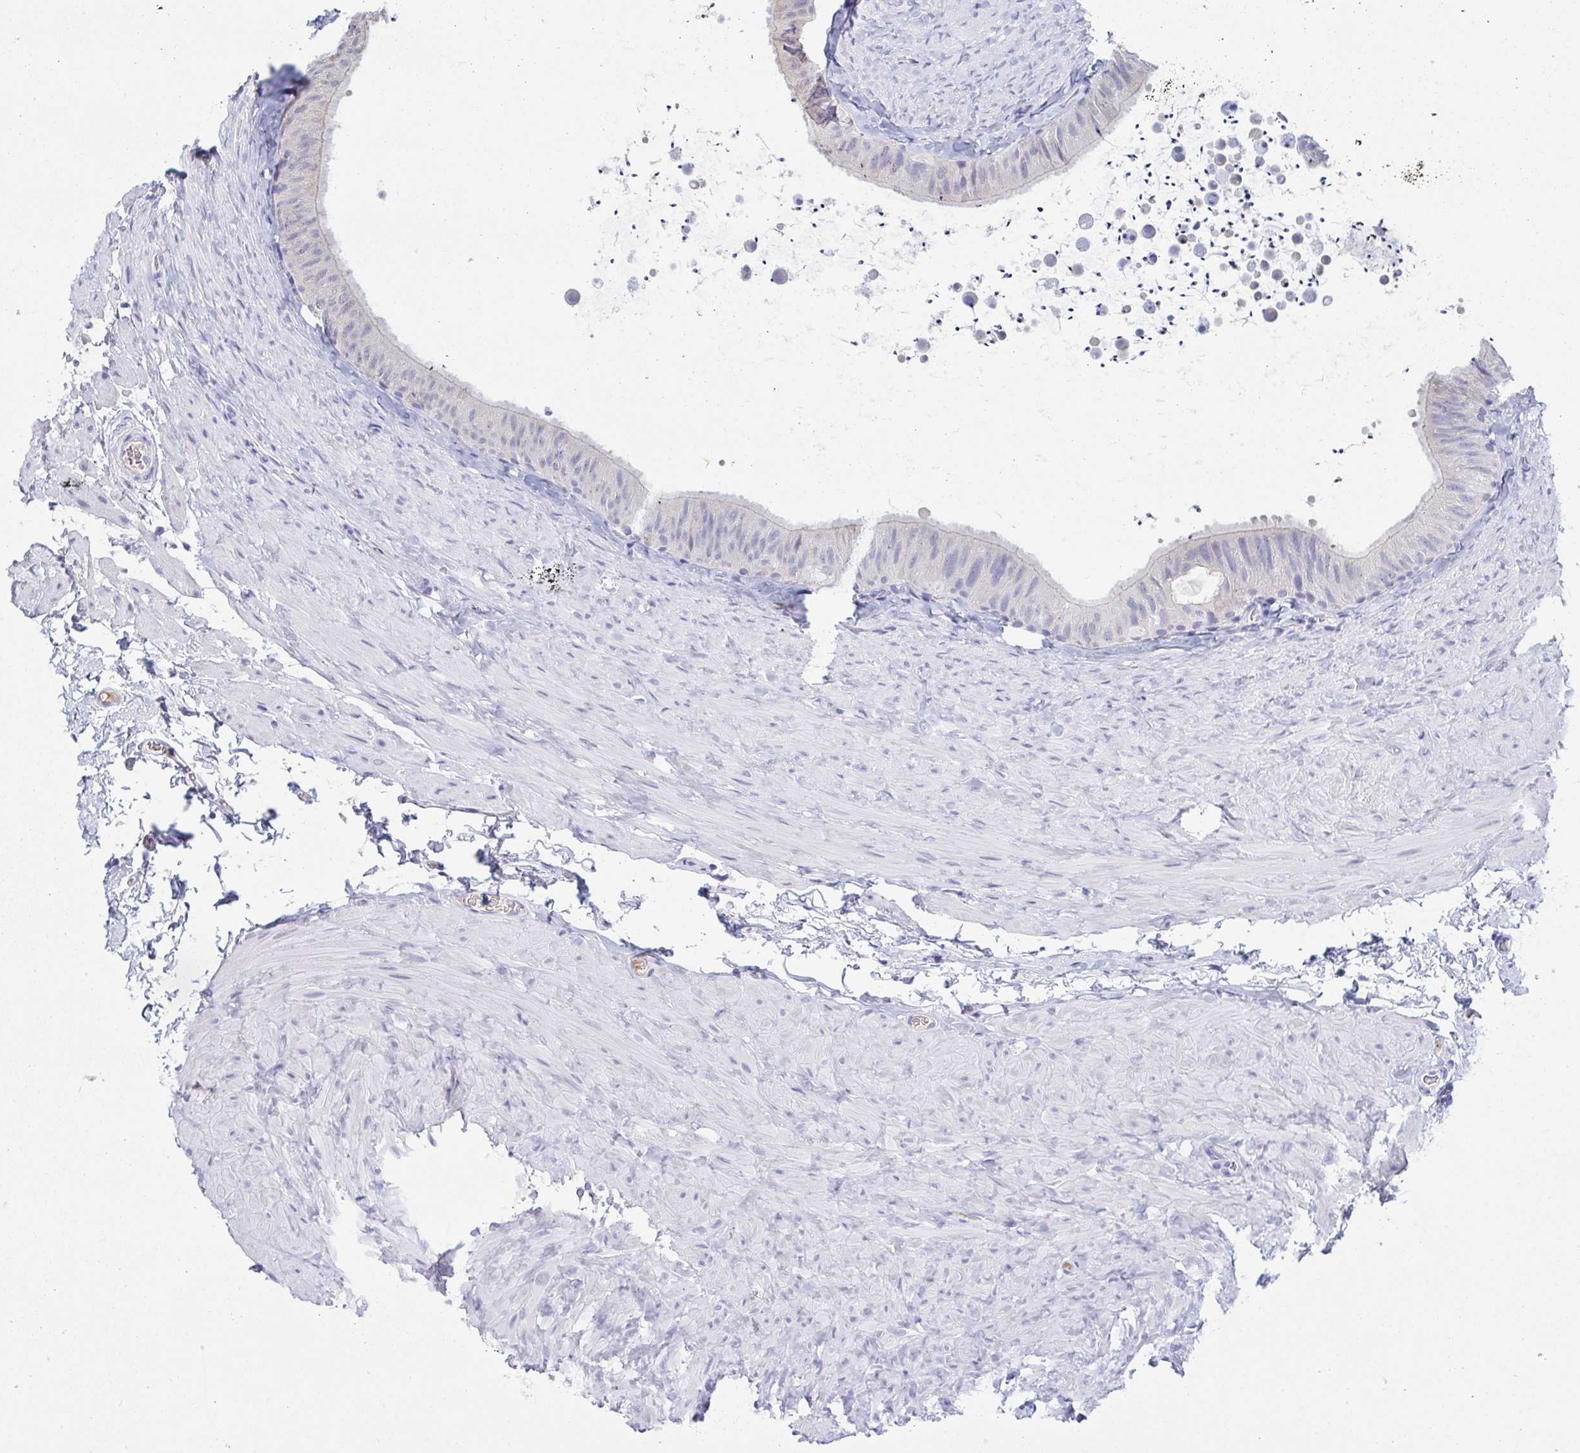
{"staining": {"intensity": "negative", "quantity": "none", "location": "none"}, "tissue": "epididymis", "cell_type": "Glandular cells", "image_type": "normal", "snomed": [{"axis": "morphology", "description": "Normal tissue, NOS"}, {"axis": "topography", "description": "Epididymis, spermatic cord, NOS"}, {"axis": "topography", "description": "Epididymis"}], "caption": "DAB immunohistochemical staining of unremarkable epididymis reveals no significant positivity in glandular cells.", "gene": "TREH", "patient": {"sex": "male", "age": 31}}